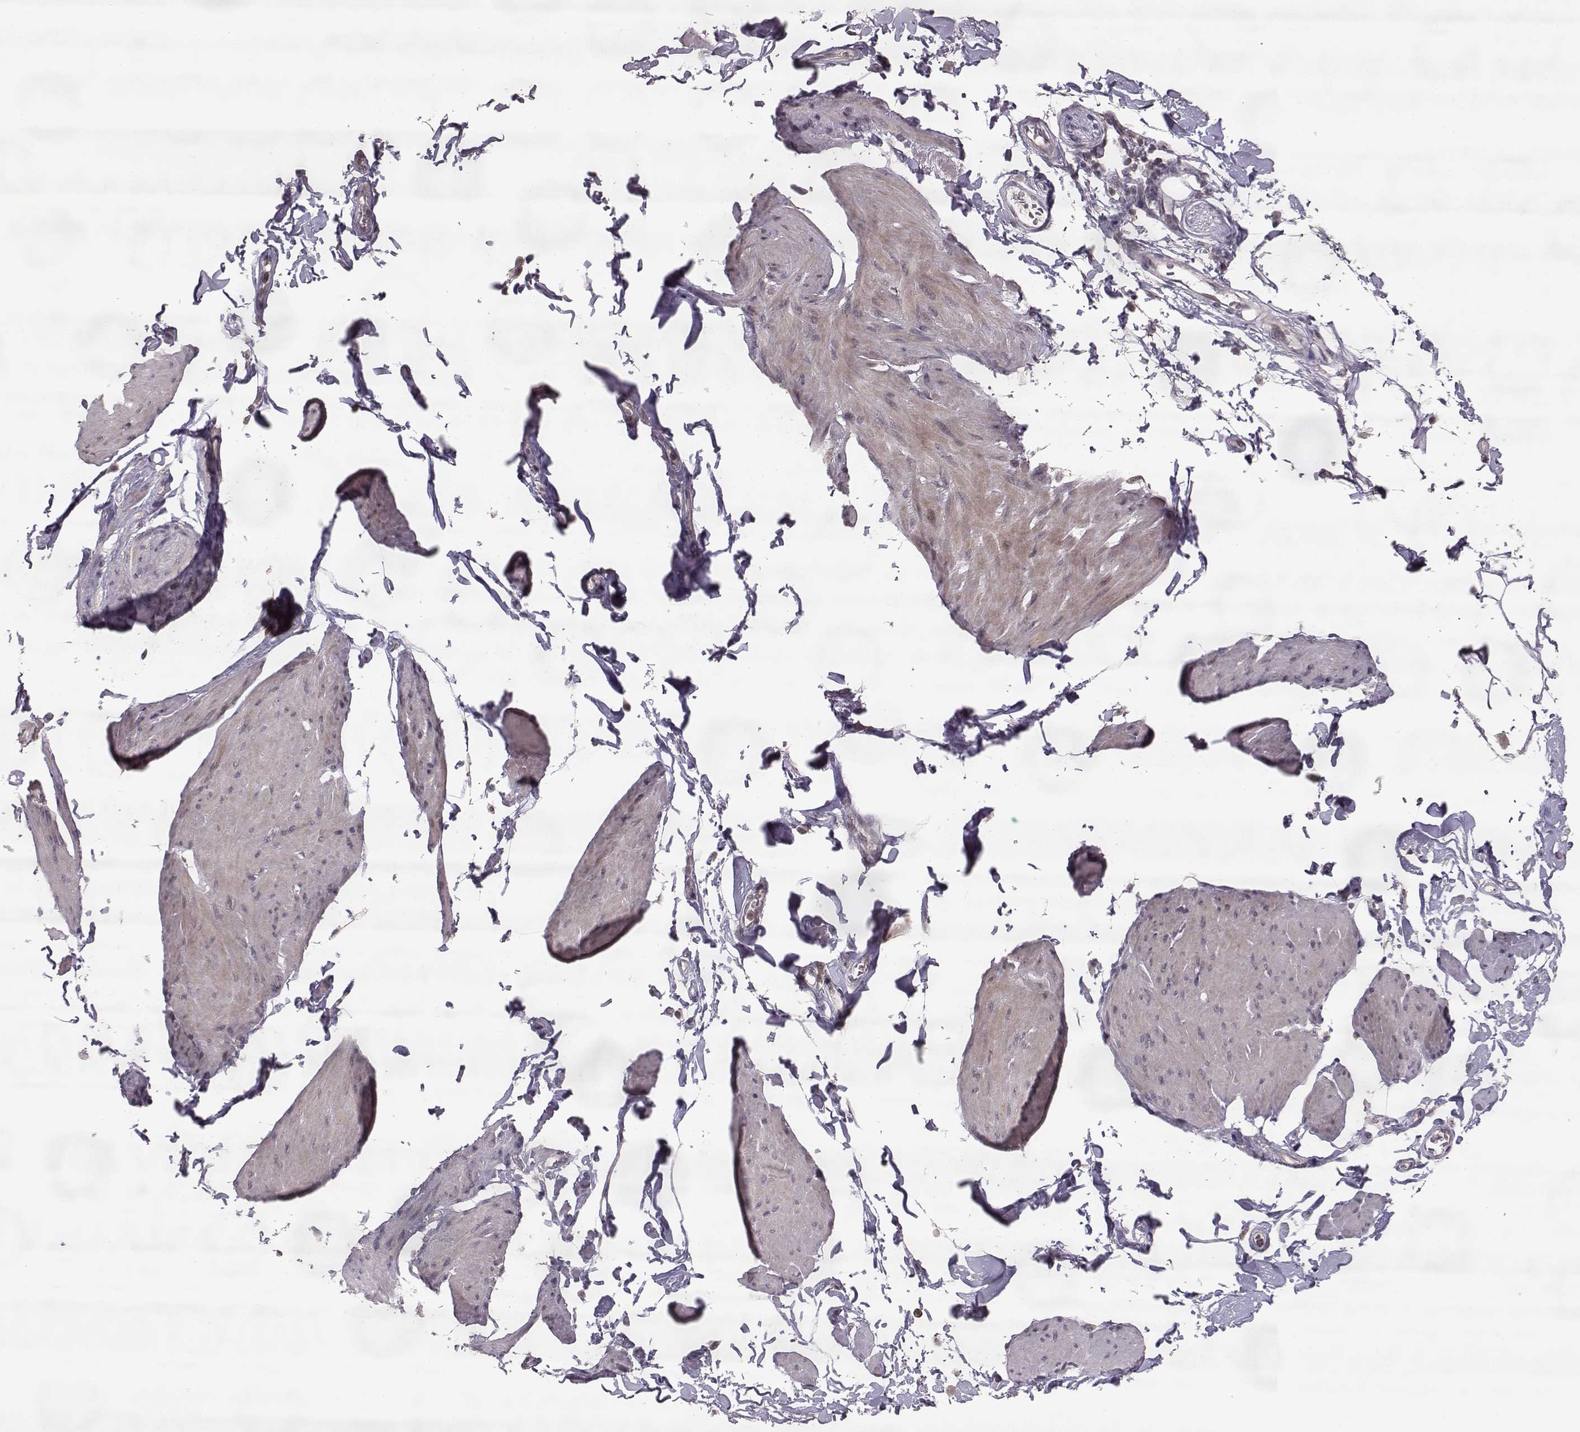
{"staining": {"intensity": "weak", "quantity": "<25%", "location": "cytoplasmic/membranous"}, "tissue": "smooth muscle", "cell_type": "Smooth muscle cells", "image_type": "normal", "snomed": [{"axis": "morphology", "description": "Normal tissue, NOS"}, {"axis": "topography", "description": "Adipose tissue"}, {"axis": "topography", "description": "Smooth muscle"}, {"axis": "topography", "description": "Peripheral nerve tissue"}], "caption": "This photomicrograph is of benign smooth muscle stained with IHC to label a protein in brown with the nuclei are counter-stained blue. There is no staining in smooth muscle cells.", "gene": "ELOVL5", "patient": {"sex": "male", "age": 83}}